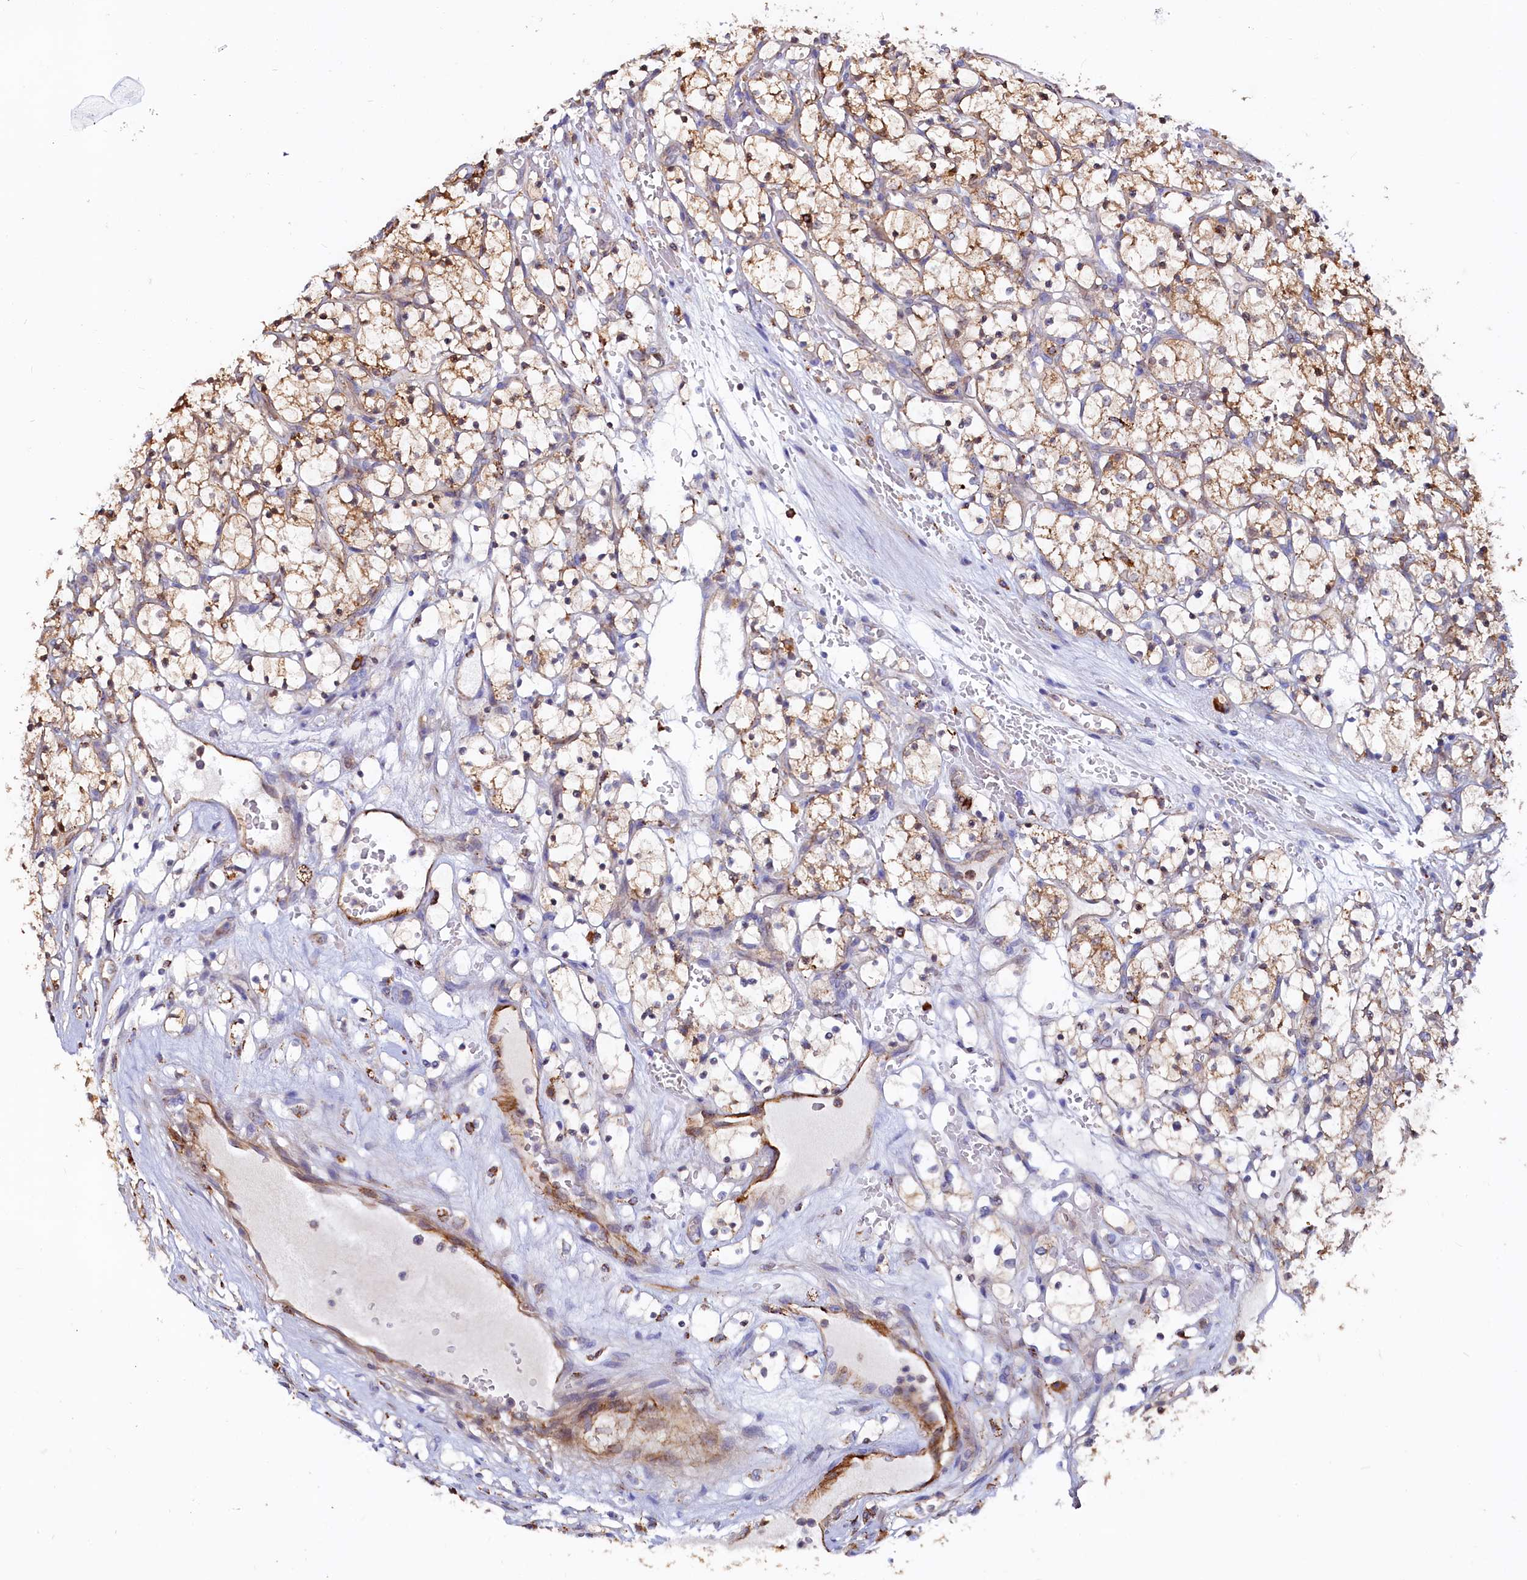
{"staining": {"intensity": "moderate", "quantity": ">75%", "location": "cytoplasmic/membranous"}, "tissue": "renal cancer", "cell_type": "Tumor cells", "image_type": "cancer", "snomed": [{"axis": "morphology", "description": "Adenocarcinoma, NOS"}, {"axis": "topography", "description": "Kidney"}], "caption": "Human renal cancer stained with a protein marker demonstrates moderate staining in tumor cells.", "gene": "ASTE1", "patient": {"sex": "female", "age": 69}}